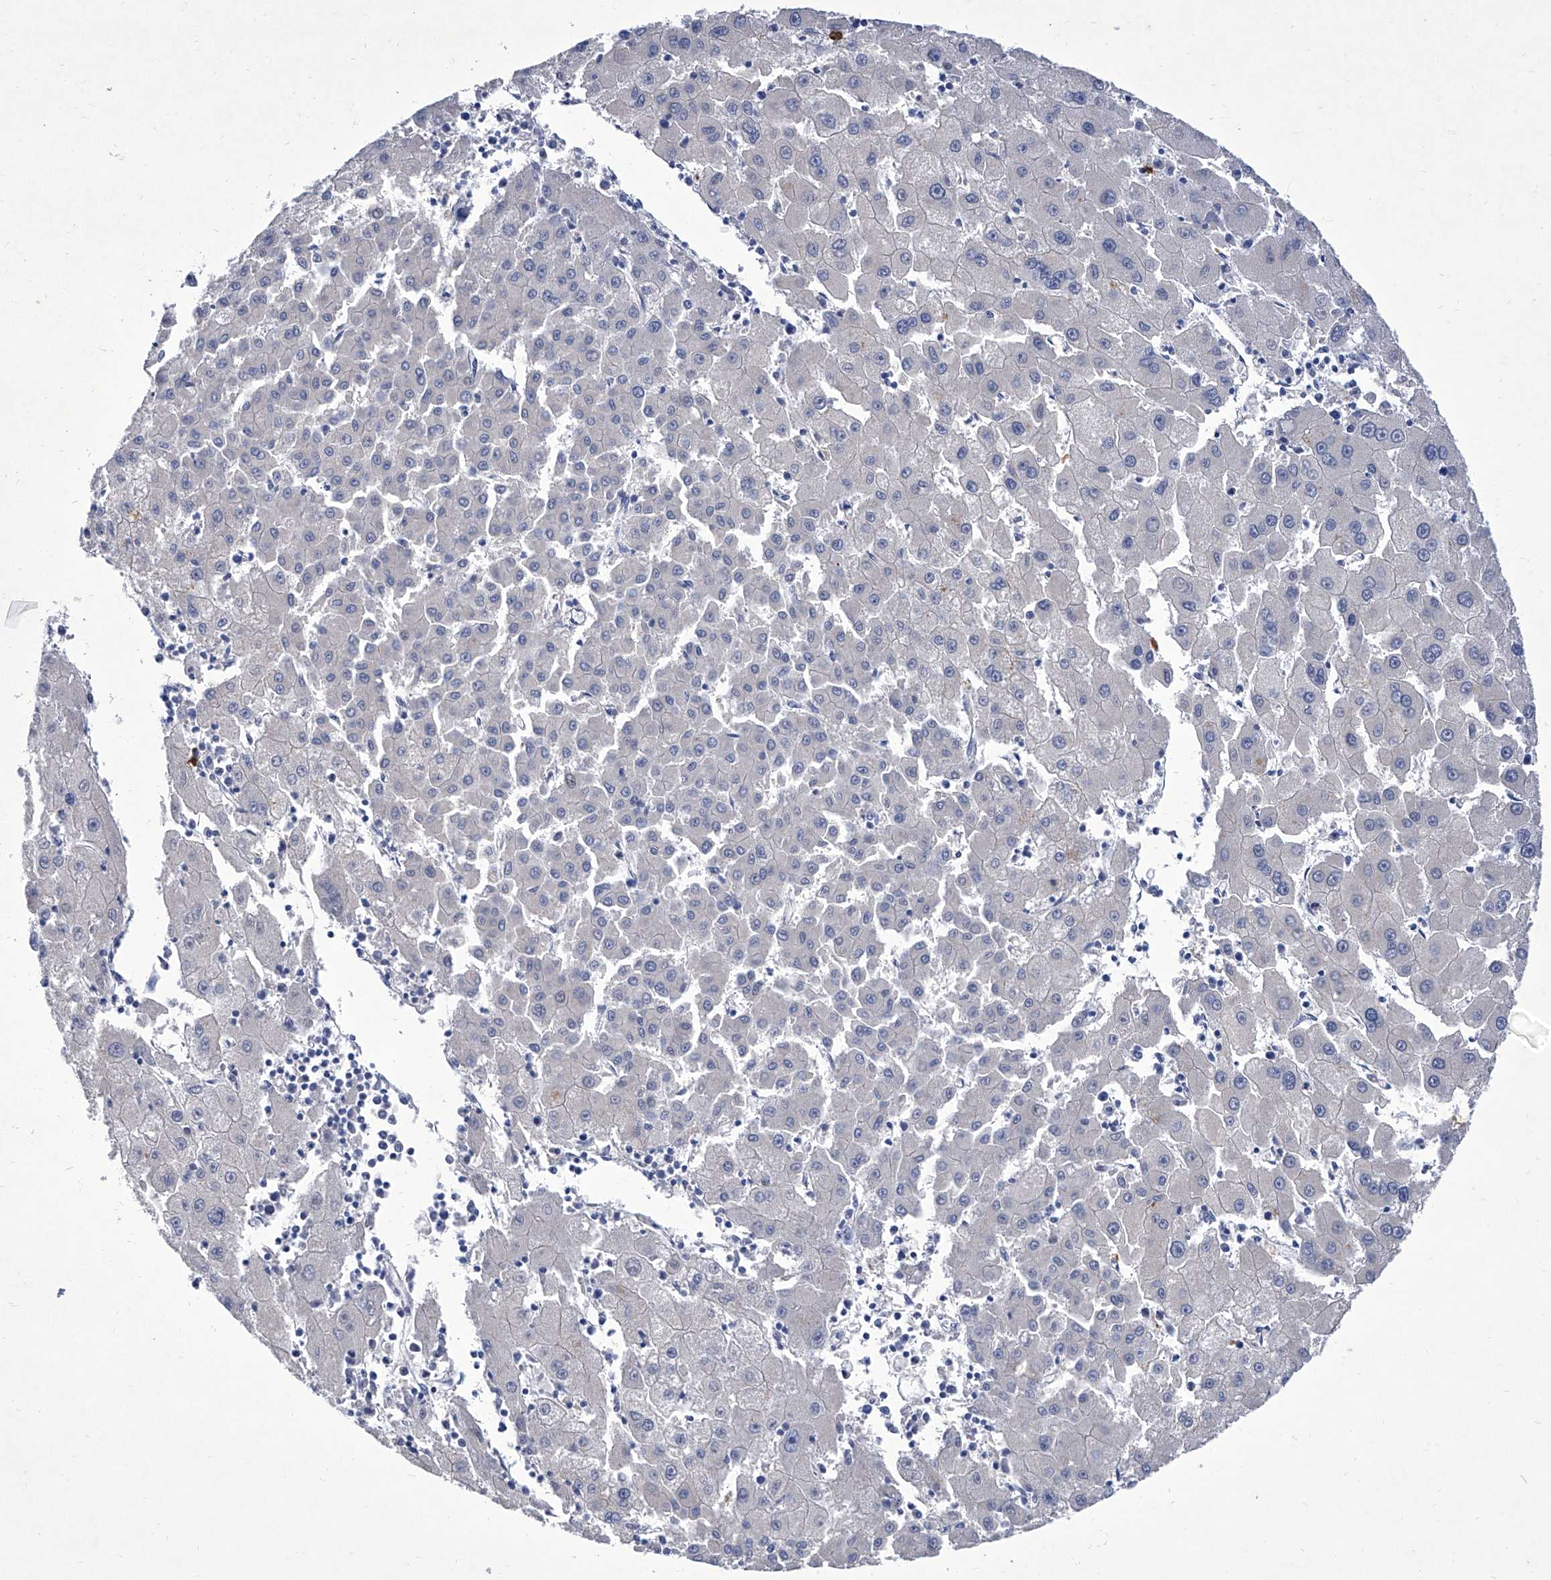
{"staining": {"intensity": "negative", "quantity": "none", "location": "none"}, "tissue": "liver cancer", "cell_type": "Tumor cells", "image_type": "cancer", "snomed": [{"axis": "morphology", "description": "Carcinoma, Hepatocellular, NOS"}, {"axis": "topography", "description": "Liver"}], "caption": "Liver hepatocellular carcinoma was stained to show a protein in brown. There is no significant positivity in tumor cells.", "gene": "IFNL2", "patient": {"sex": "male", "age": 72}}